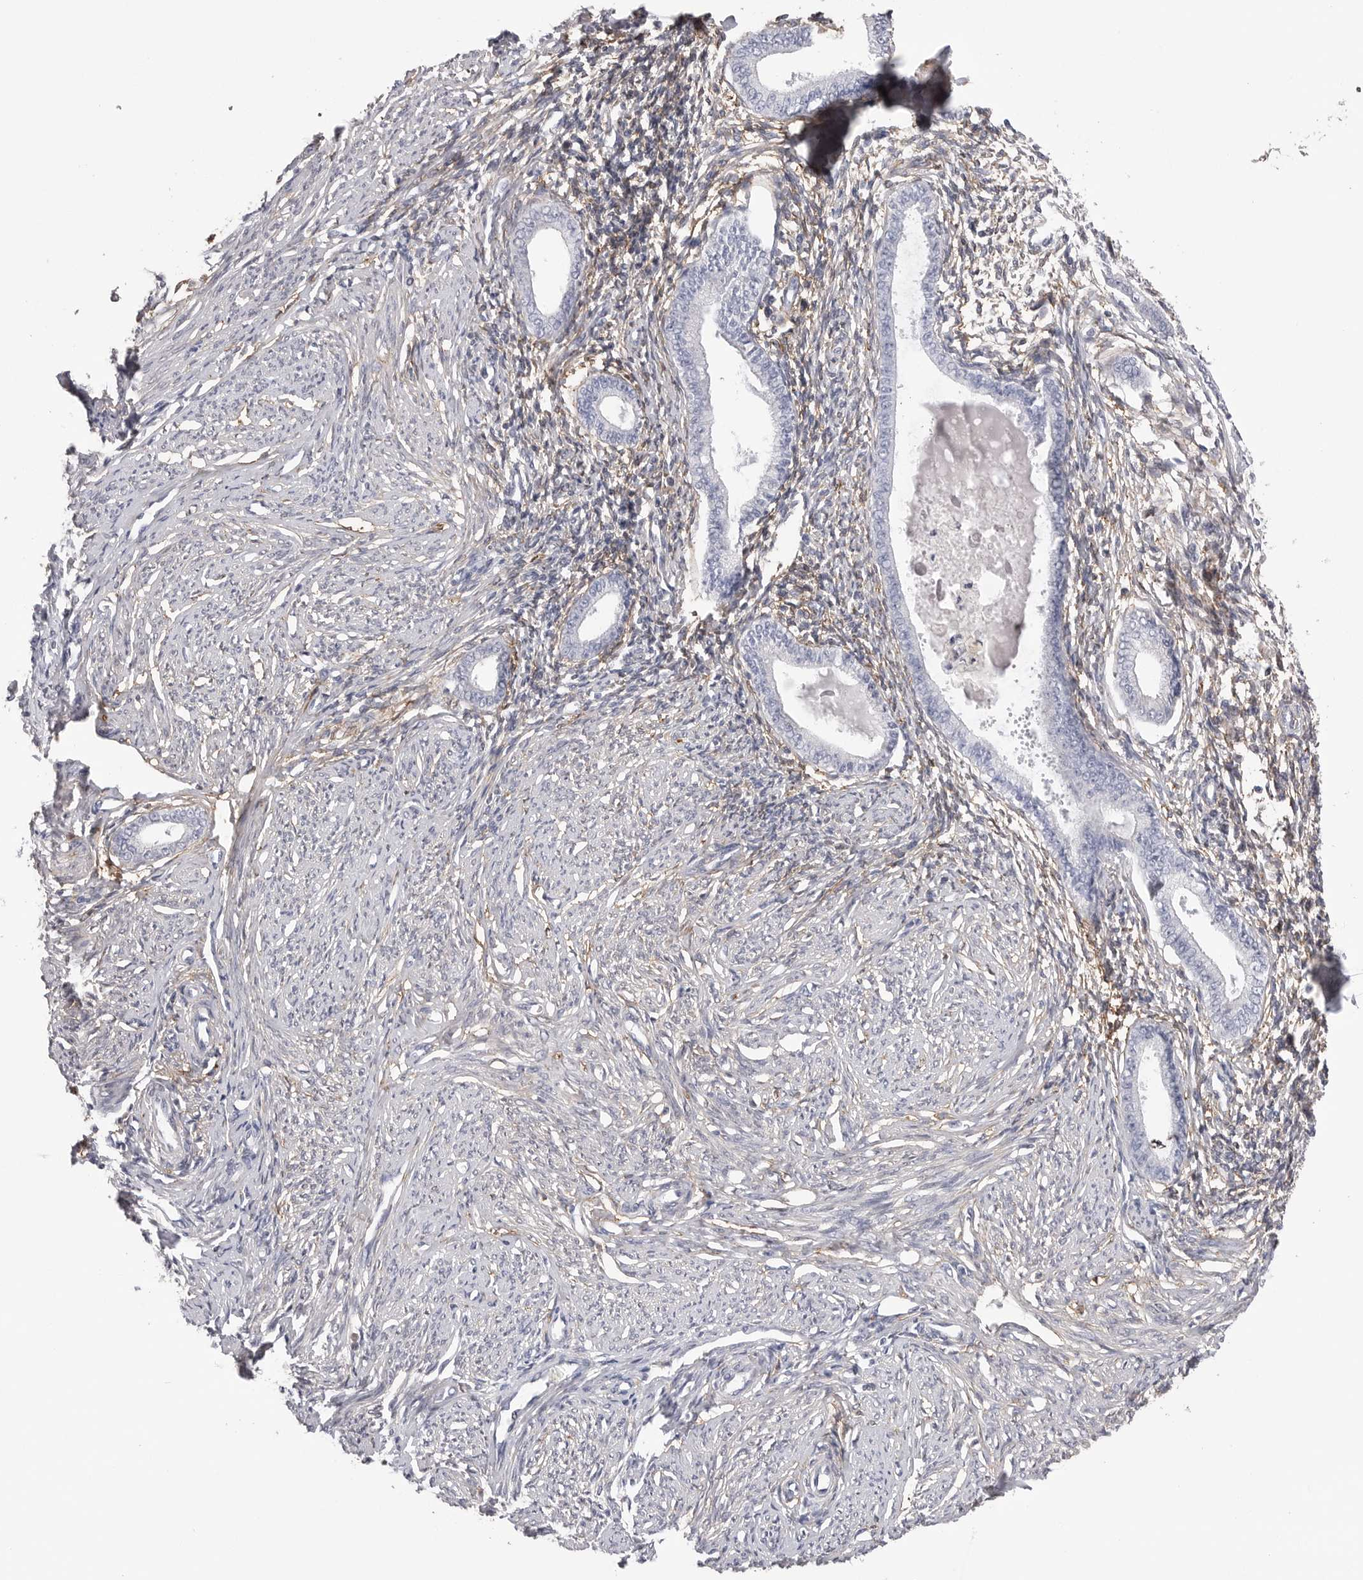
{"staining": {"intensity": "weak", "quantity": "<25%", "location": "cytoplasmic/membranous"}, "tissue": "endometrium", "cell_type": "Cells in endometrial stroma", "image_type": "normal", "snomed": [{"axis": "morphology", "description": "Normal tissue, NOS"}, {"axis": "topography", "description": "Endometrium"}], "caption": "Immunohistochemistry (IHC) of benign human endometrium reveals no positivity in cells in endometrial stroma.", "gene": "AKAP12", "patient": {"sex": "female", "age": 56}}